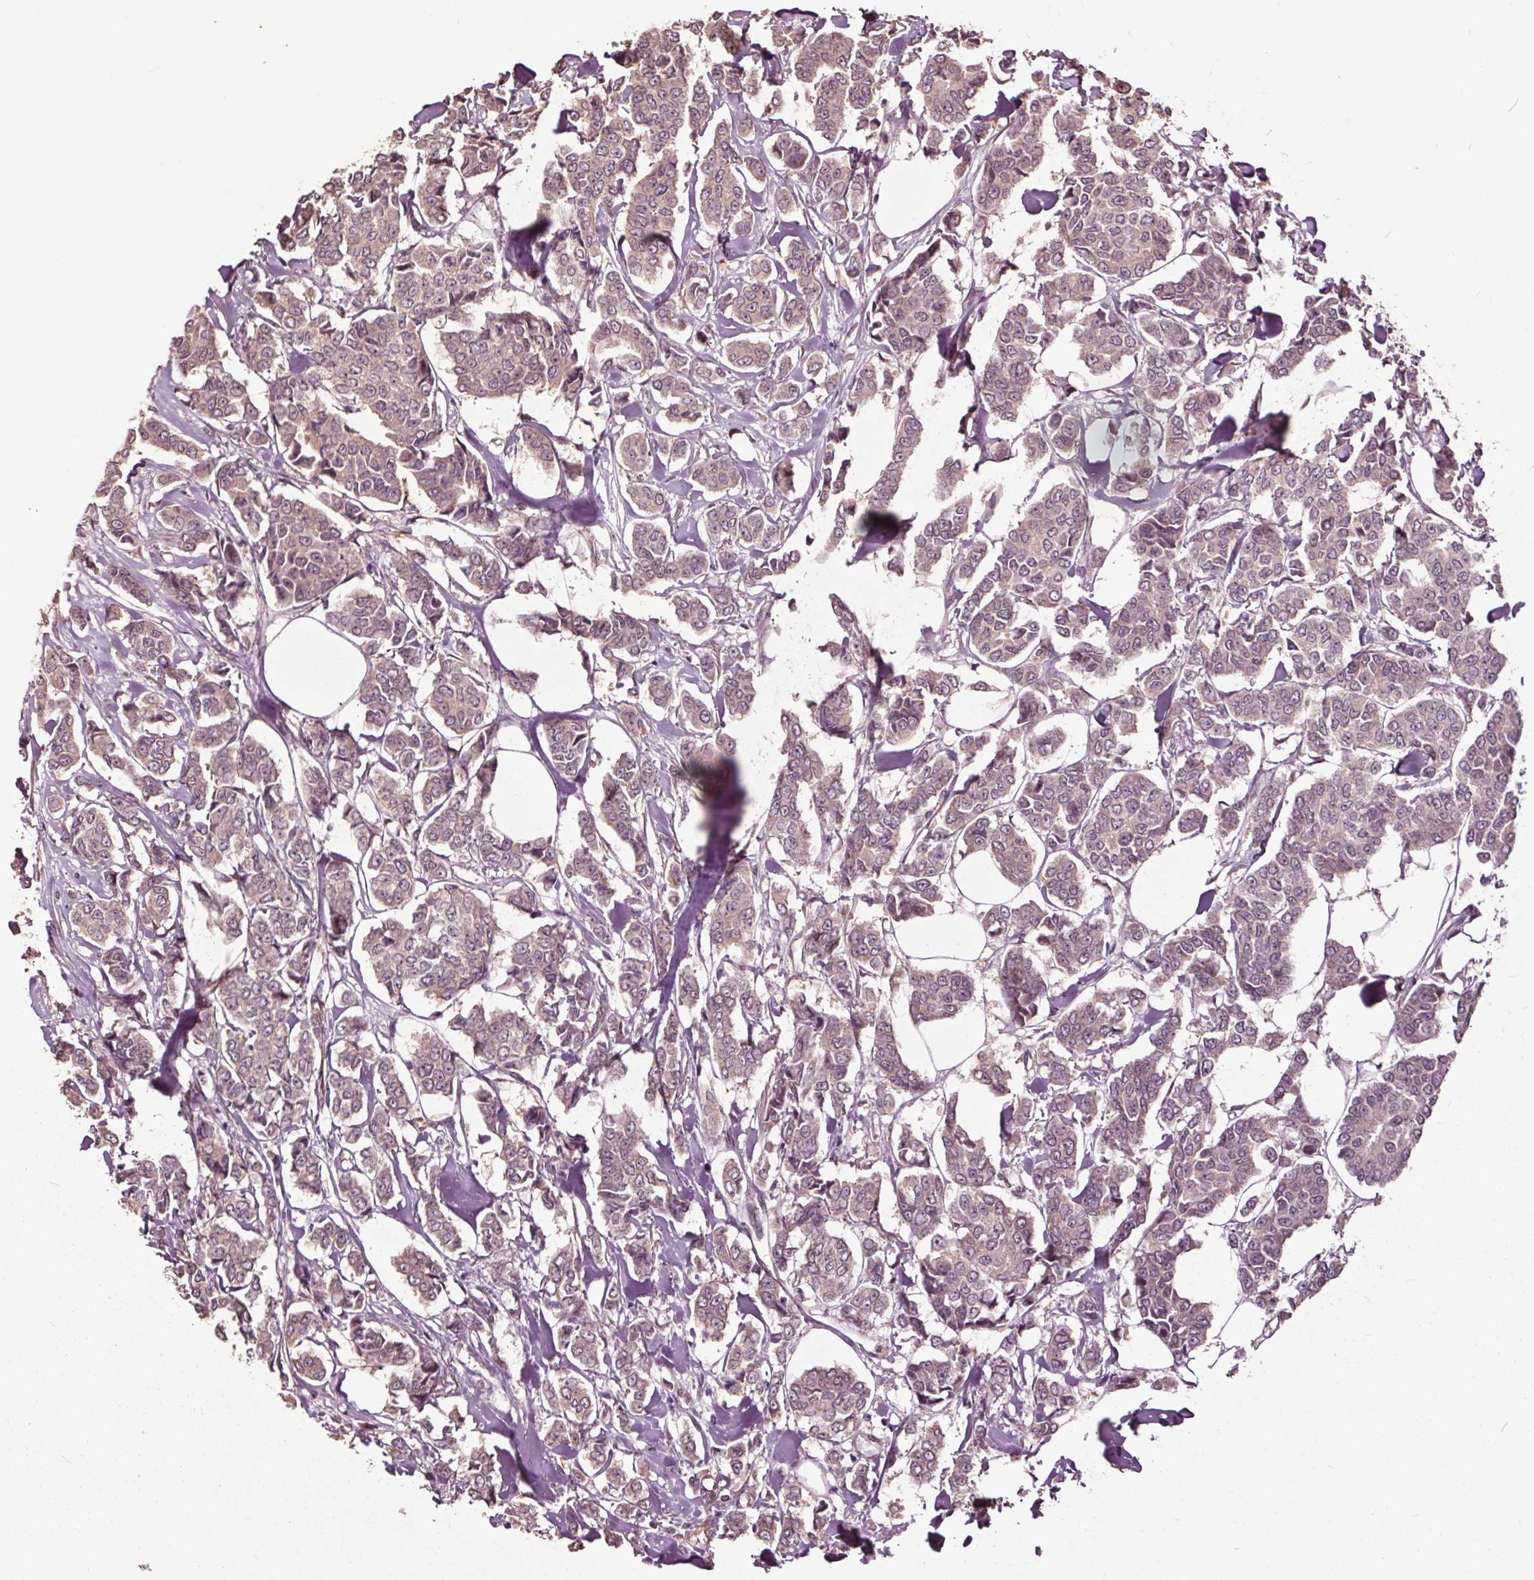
{"staining": {"intensity": "weak", "quantity": ">75%", "location": "cytoplasmic/membranous"}, "tissue": "breast cancer", "cell_type": "Tumor cells", "image_type": "cancer", "snomed": [{"axis": "morphology", "description": "Duct carcinoma"}, {"axis": "topography", "description": "Breast"}], "caption": "The histopathology image shows a brown stain indicating the presence of a protein in the cytoplasmic/membranous of tumor cells in intraductal carcinoma (breast).", "gene": "CEP95", "patient": {"sex": "female", "age": 94}}